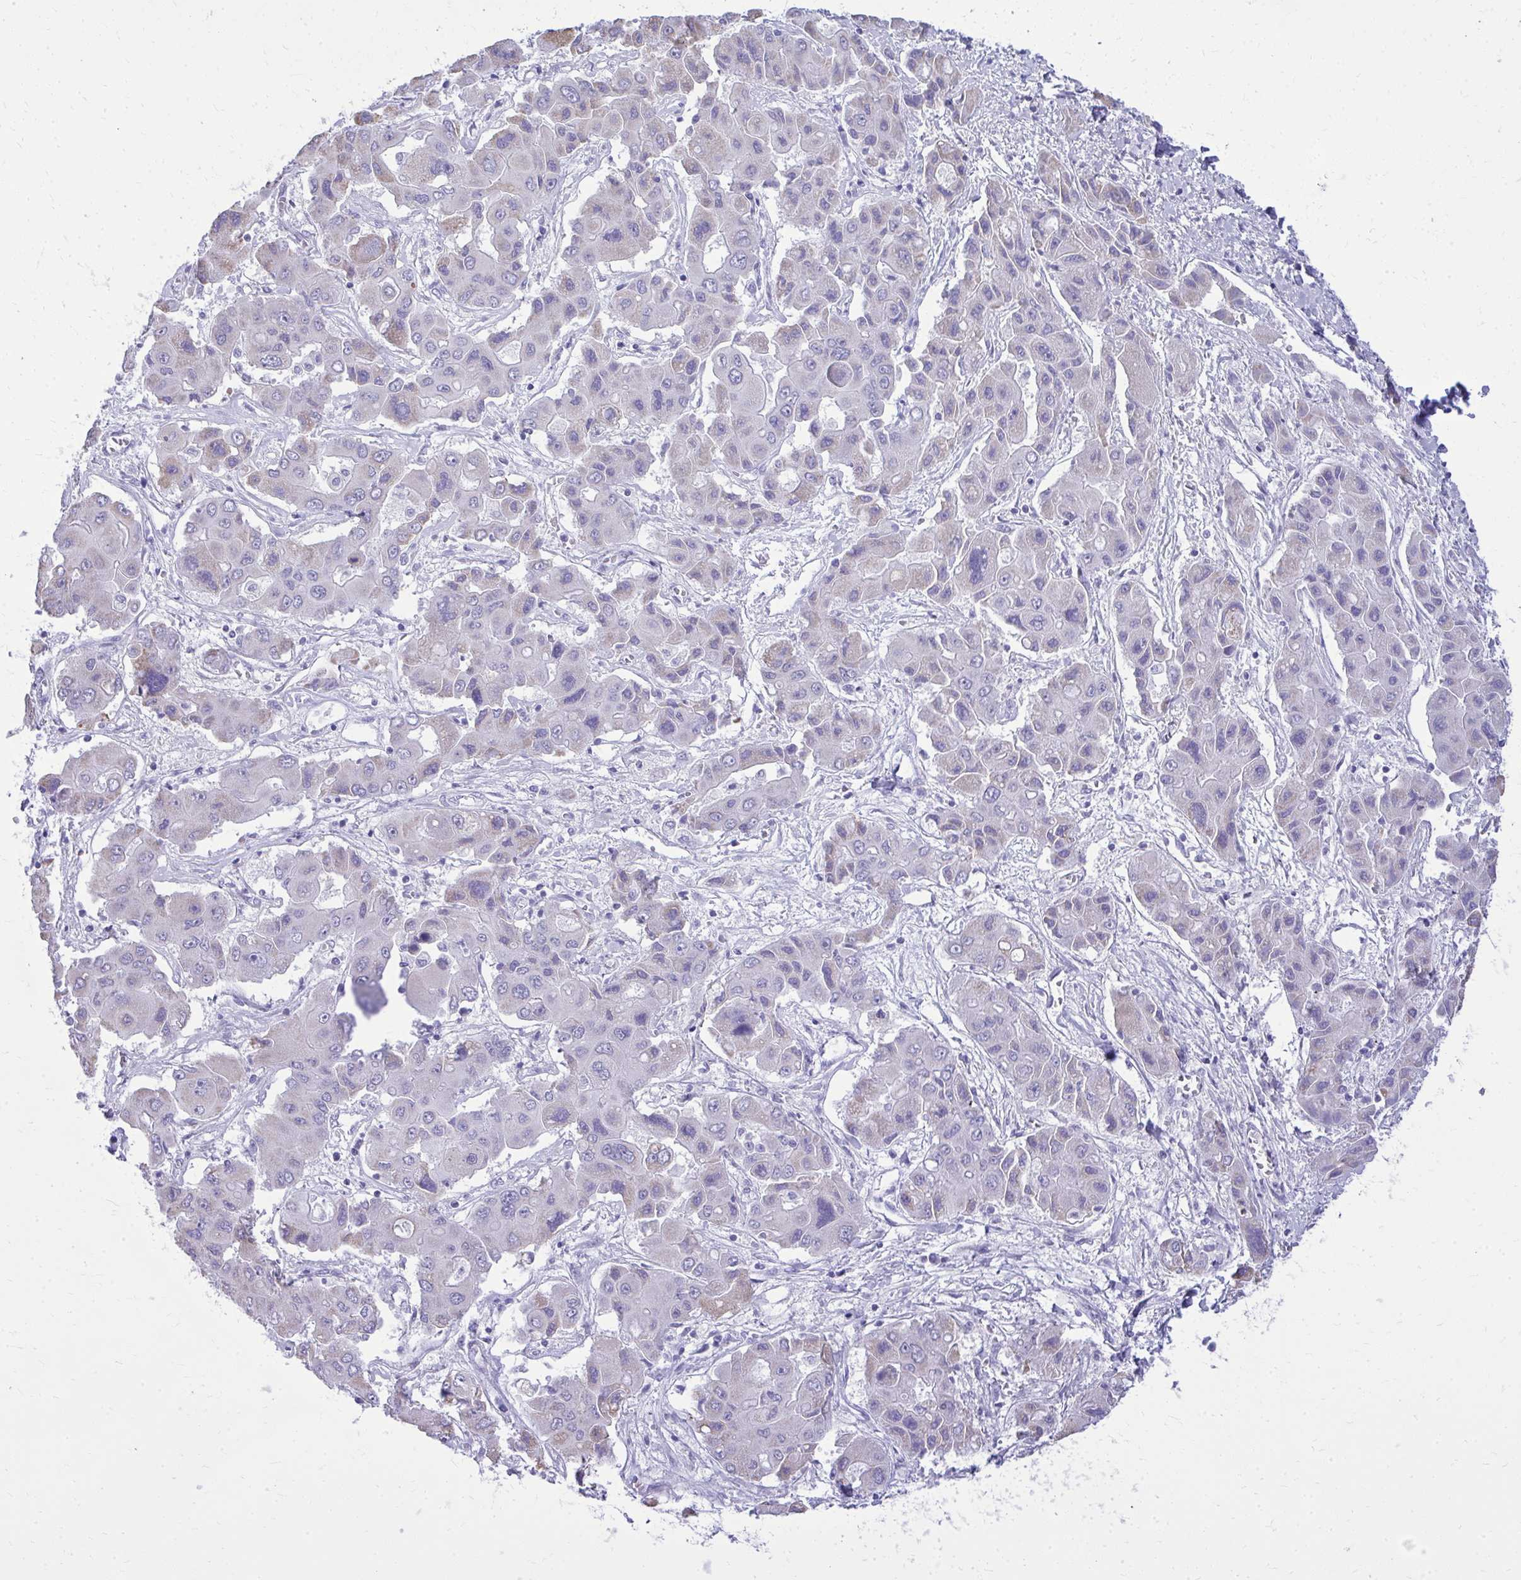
{"staining": {"intensity": "negative", "quantity": "none", "location": "none"}, "tissue": "liver cancer", "cell_type": "Tumor cells", "image_type": "cancer", "snomed": [{"axis": "morphology", "description": "Cholangiocarcinoma"}, {"axis": "topography", "description": "Liver"}], "caption": "There is no significant positivity in tumor cells of liver cholangiocarcinoma.", "gene": "RALYL", "patient": {"sex": "male", "age": 67}}